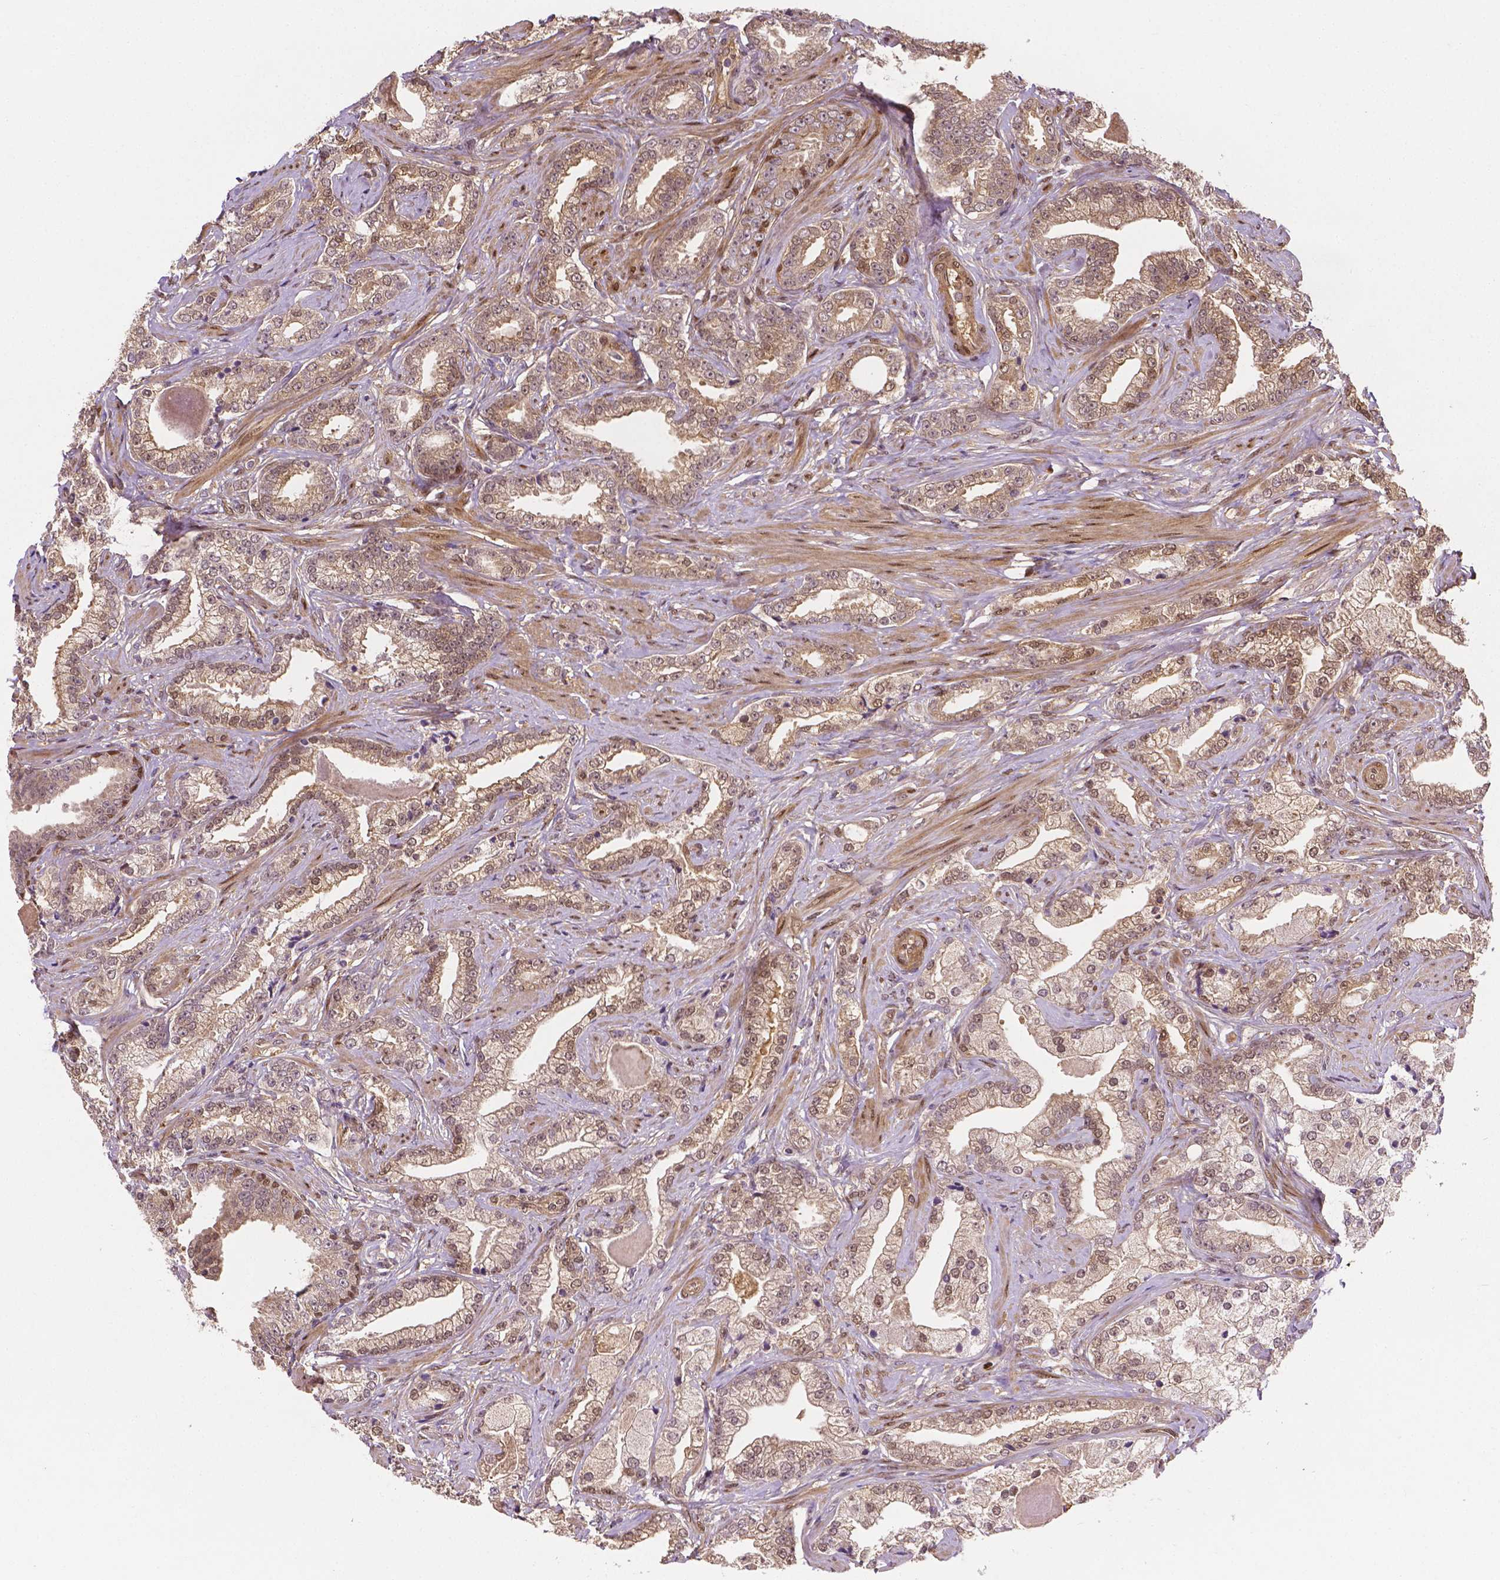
{"staining": {"intensity": "weak", "quantity": "25%-75%", "location": "cytoplasmic/membranous"}, "tissue": "prostate cancer", "cell_type": "Tumor cells", "image_type": "cancer", "snomed": [{"axis": "morphology", "description": "Adenocarcinoma, Low grade"}, {"axis": "topography", "description": "Prostate"}], "caption": "Immunohistochemistry photomicrograph of neoplastic tissue: human prostate adenocarcinoma (low-grade) stained using immunohistochemistry shows low levels of weak protein expression localized specifically in the cytoplasmic/membranous of tumor cells, appearing as a cytoplasmic/membranous brown color.", "gene": "YAP1", "patient": {"sex": "male", "age": 61}}